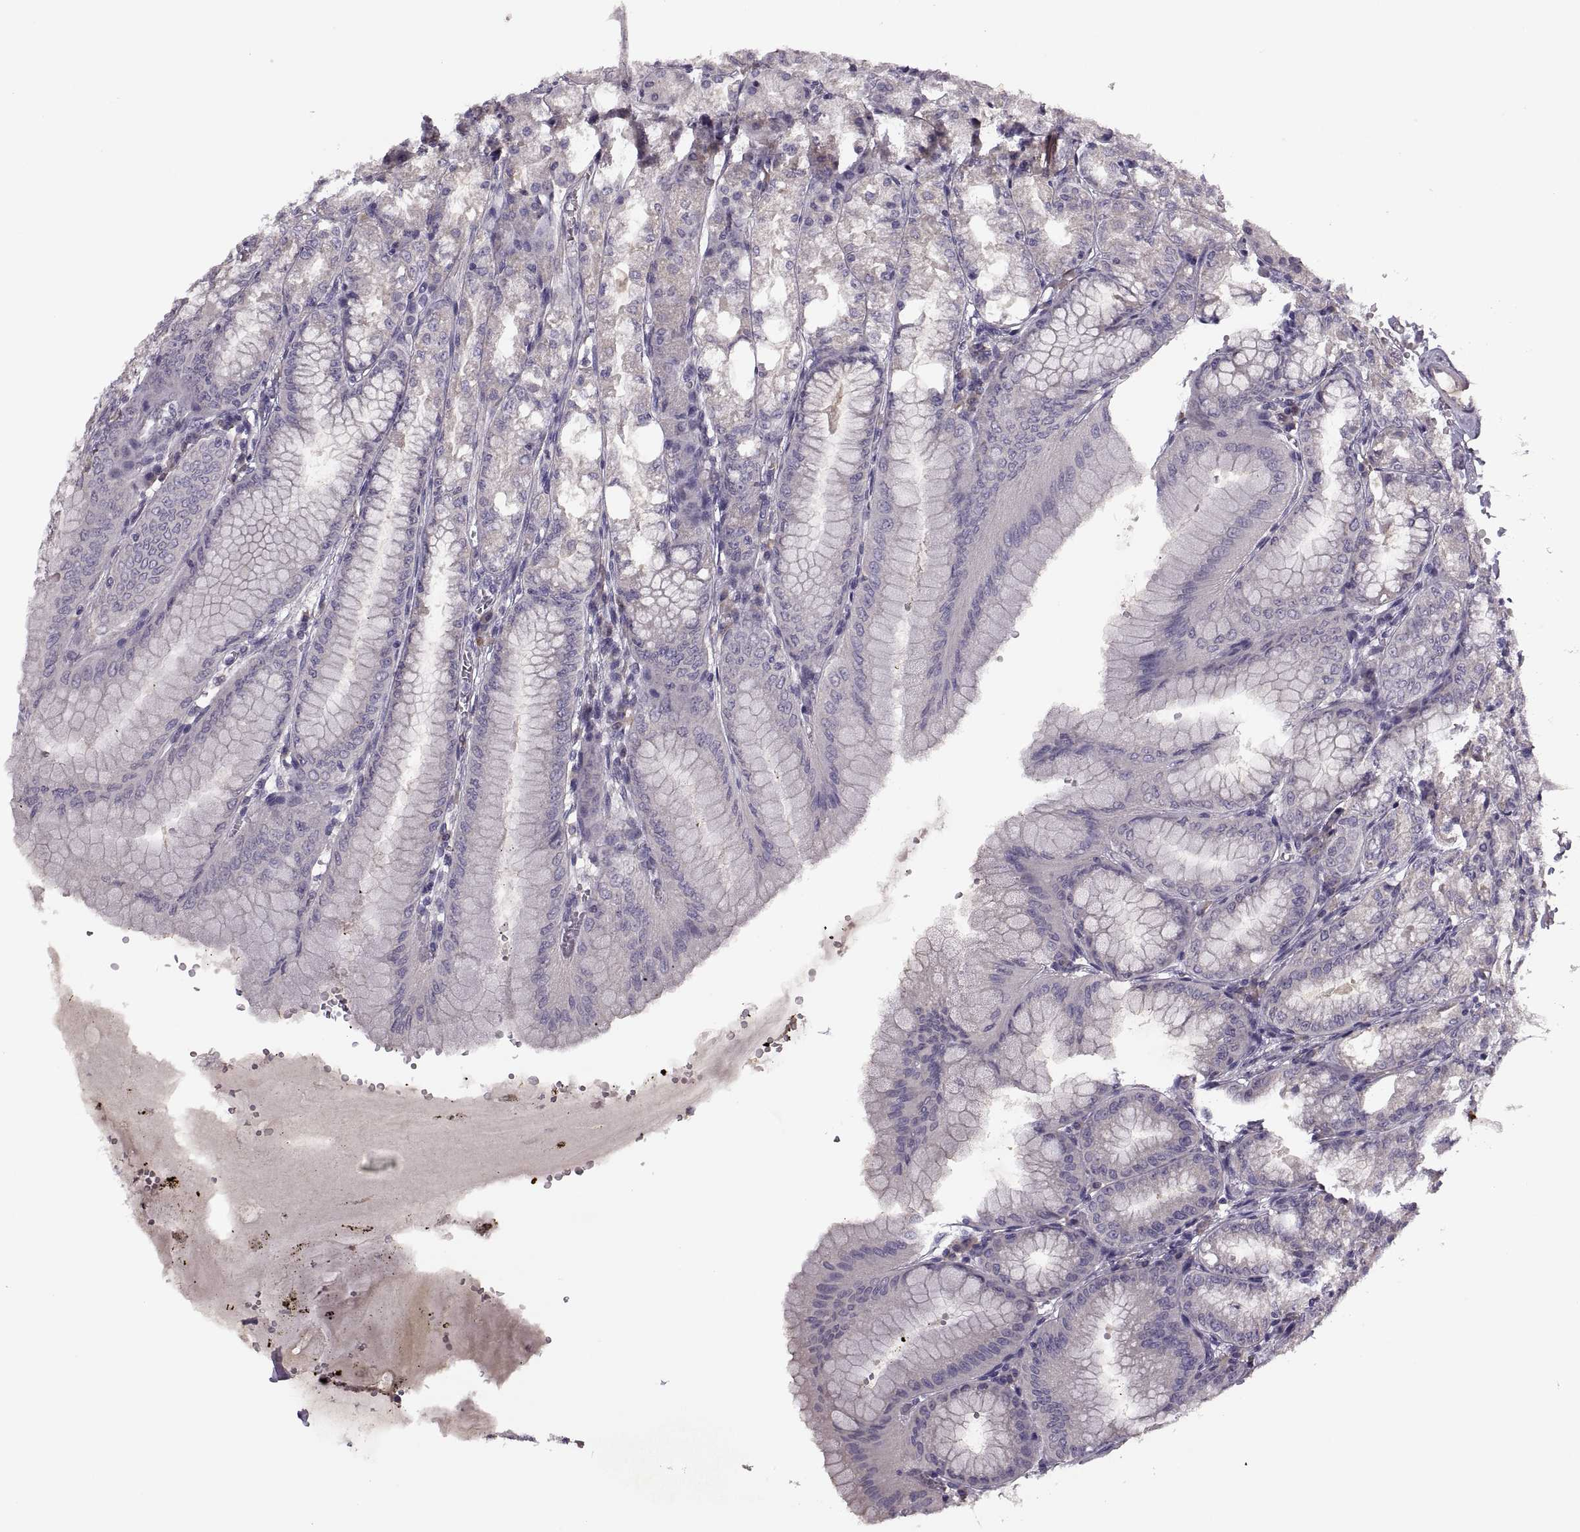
{"staining": {"intensity": "negative", "quantity": "none", "location": "none"}, "tissue": "stomach", "cell_type": "Glandular cells", "image_type": "normal", "snomed": [{"axis": "morphology", "description": "Normal tissue, NOS"}, {"axis": "topography", "description": "Stomach, lower"}], "caption": "The image exhibits no significant expression in glandular cells of stomach.", "gene": "CACNA1F", "patient": {"sex": "male", "age": 71}}